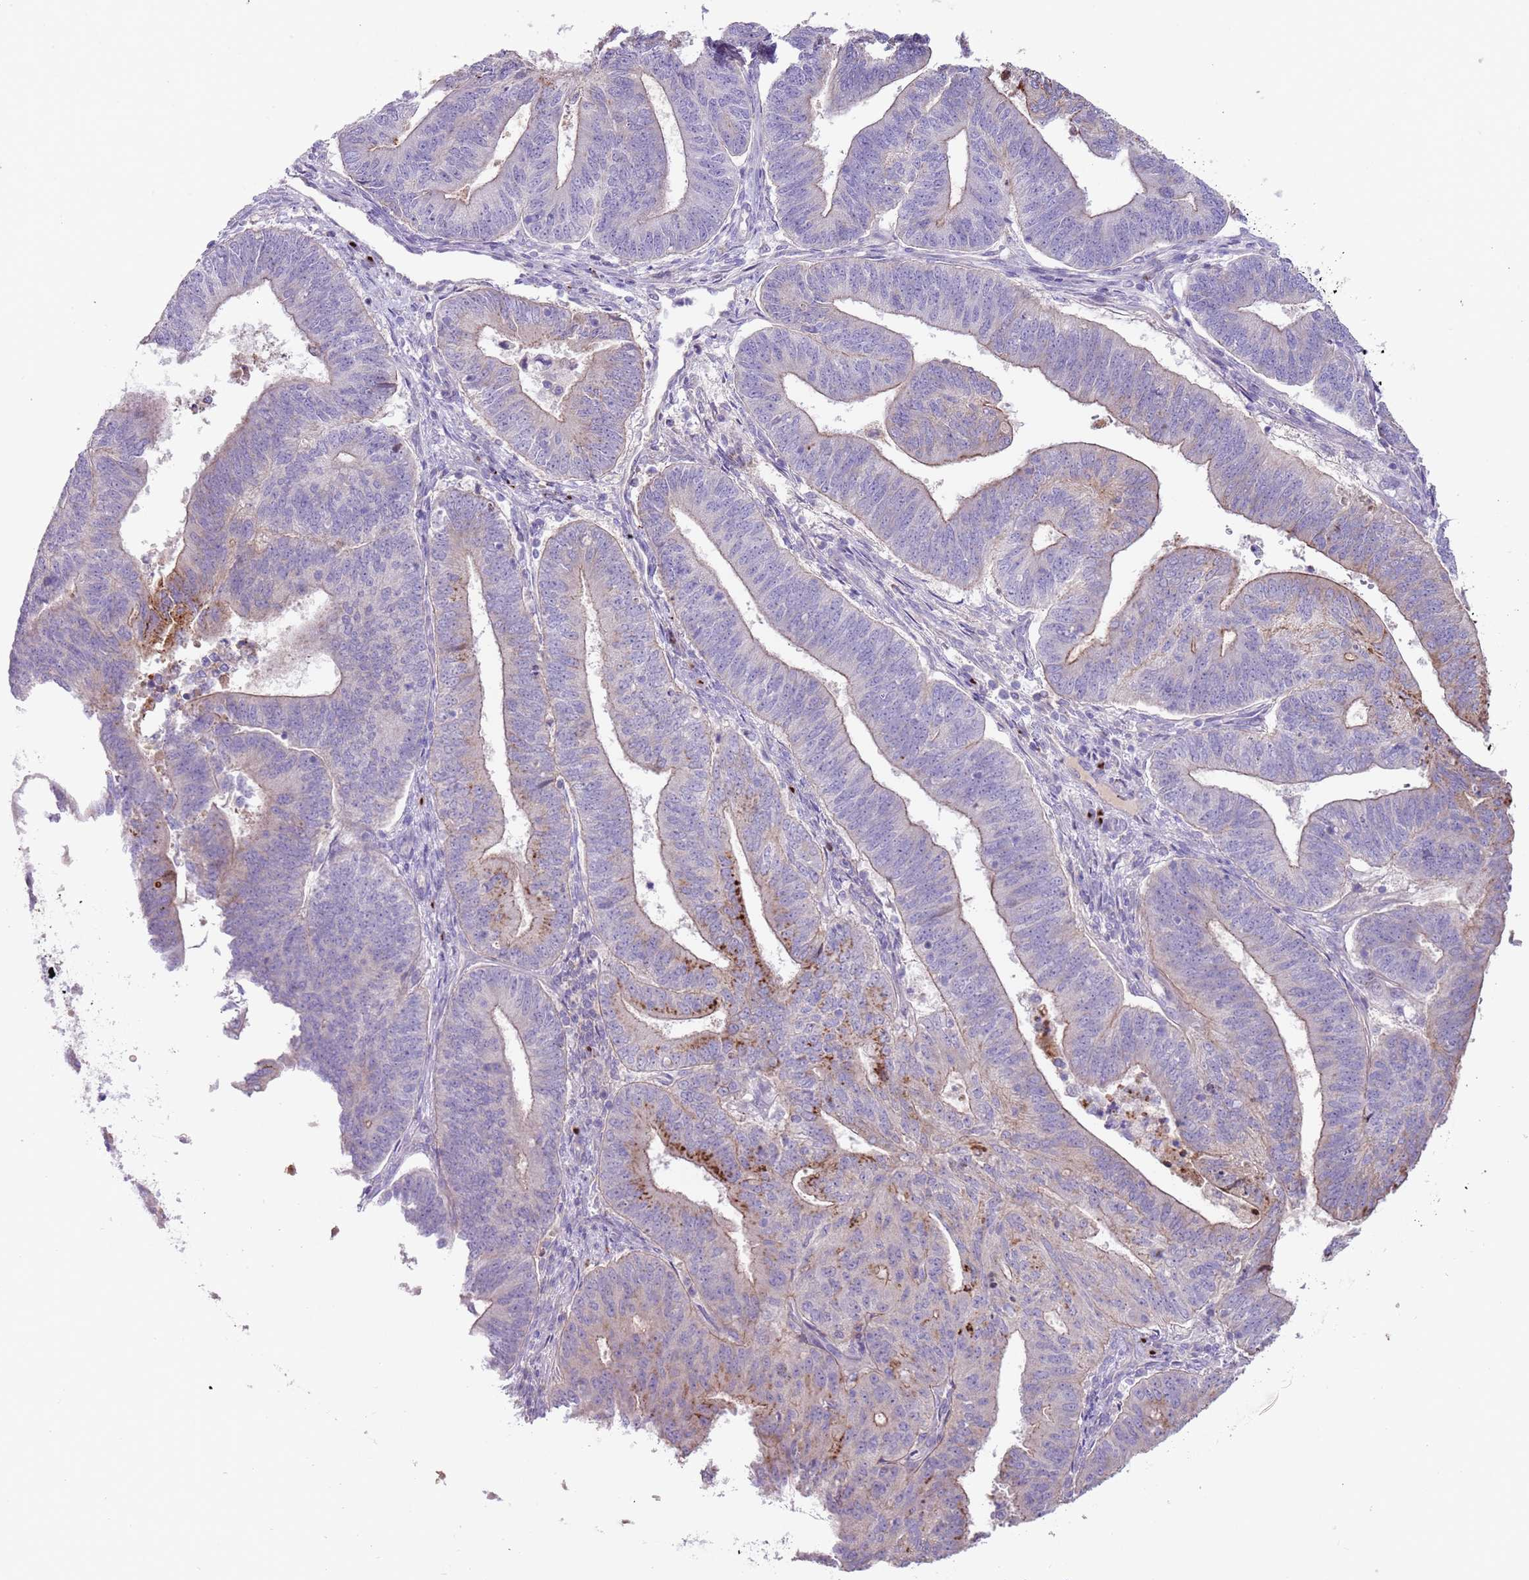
{"staining": {"intensity": "moderate", "quantity": "<25%", "location": "cytoplasmic/membranous"}, "tissue": "endometrial cancer", "cell_type": "Tumor cells", "image_type": "cancer", "snomed": [{"axis": "morphology", "description": "Adenocarcinoma, NOS"}, {"axis": "topography", "description": "Endometrium"}], "caption": "Brown immunohistochemical staining in endometrial adenocarcinoma shows moderate cytoplasmic/membranous staining in approximately <25% of tumor cells.", "gene": "C2CD3", "patient": {"sex": "female", "age": 70}}